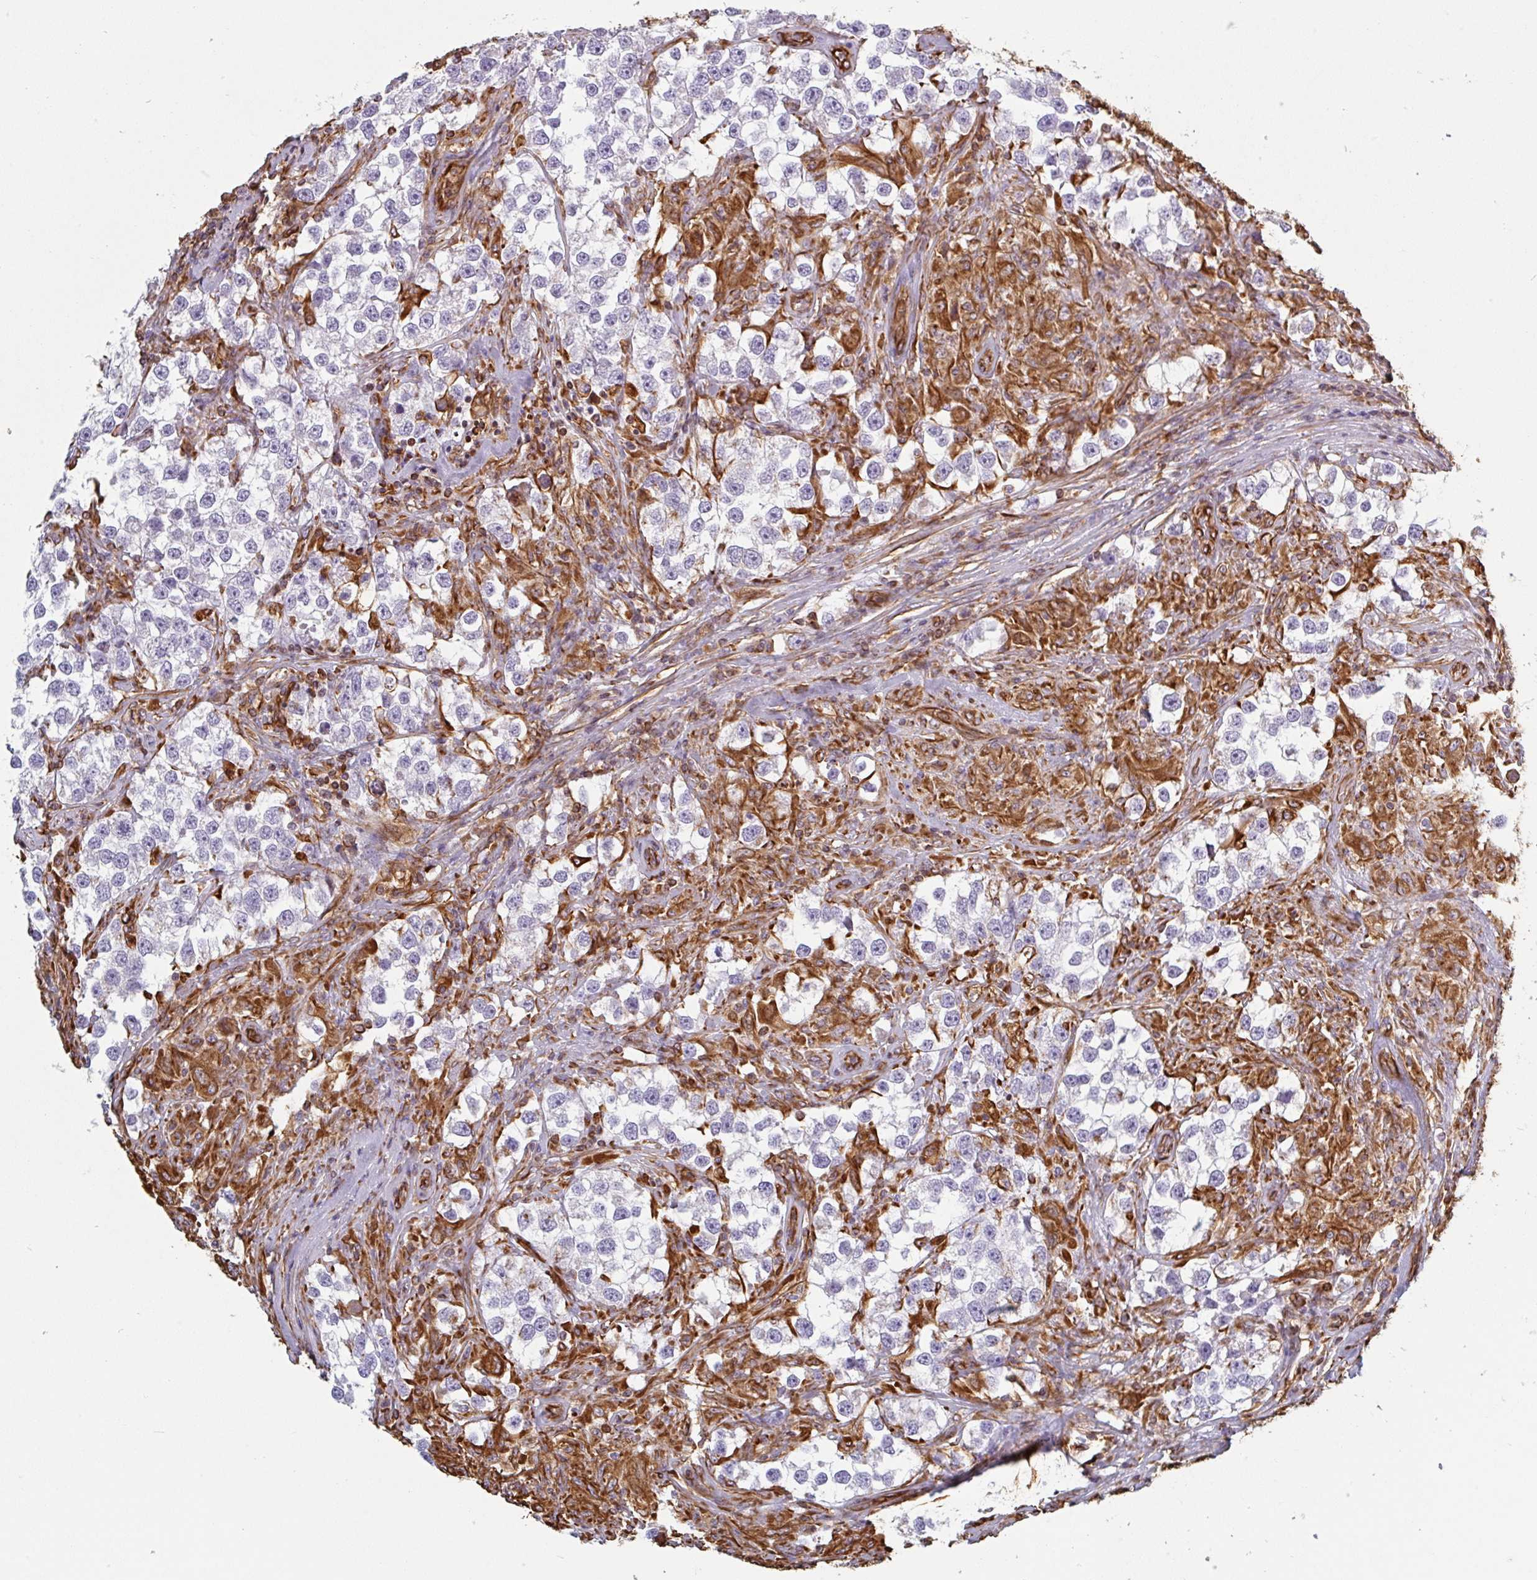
{"staining": {"intensity": "negative", "quantity": "none", "location": "none"}, "tissue": "testis cancer", "cell_type": "Tumor cells", "image_type": "cancer", "snomed": [{"axis": "morphology", "description": "Seminoma, NOS"}, {"axis": "topography", "description": "Testis"}], "caption": "This is an immunohistochemistry photomicrograph of testis seminoma. There is no positivity in tumor cells.", "gene": "PPFIA1", "patient": {"sex": "male", "age": 46}}